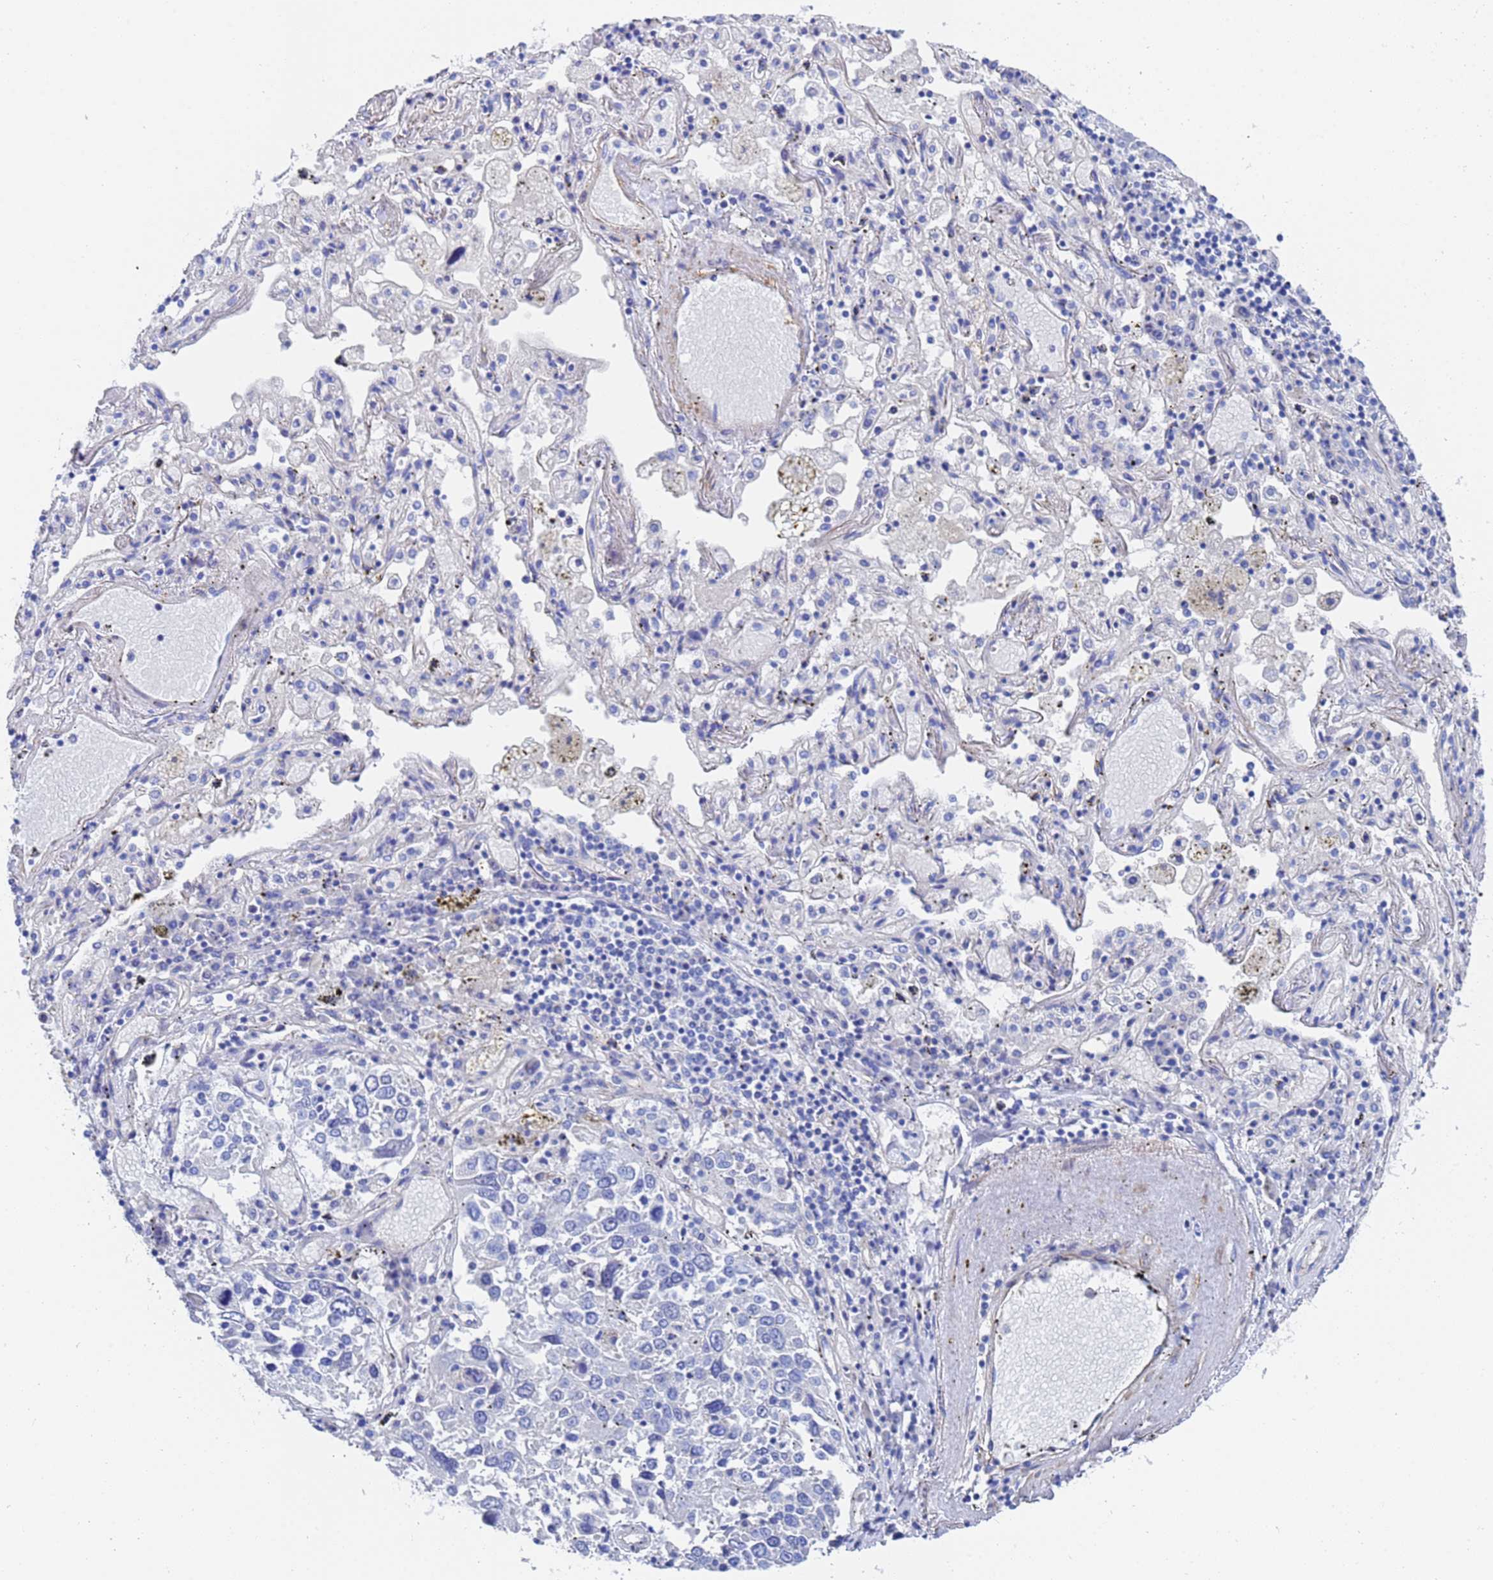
{"staining": {"intensity": "negative", "quantity": "none", "location": "none"}, "tissue": "lung cancer", "cell_type": "Tumor cells", "image_type": "cancer", "snomed": [{"axis": "morphology", "description": "Squamous cell carcinoma, NOS"}, {"axis": "topography", "description": "Lung"}], "caption": "Immunohistochemistry of human lung squamous cell carcinoma exhibits no positivity in tumor cells.", "gene": "CST4", "patient": {"sex": "male", "age": 65}}